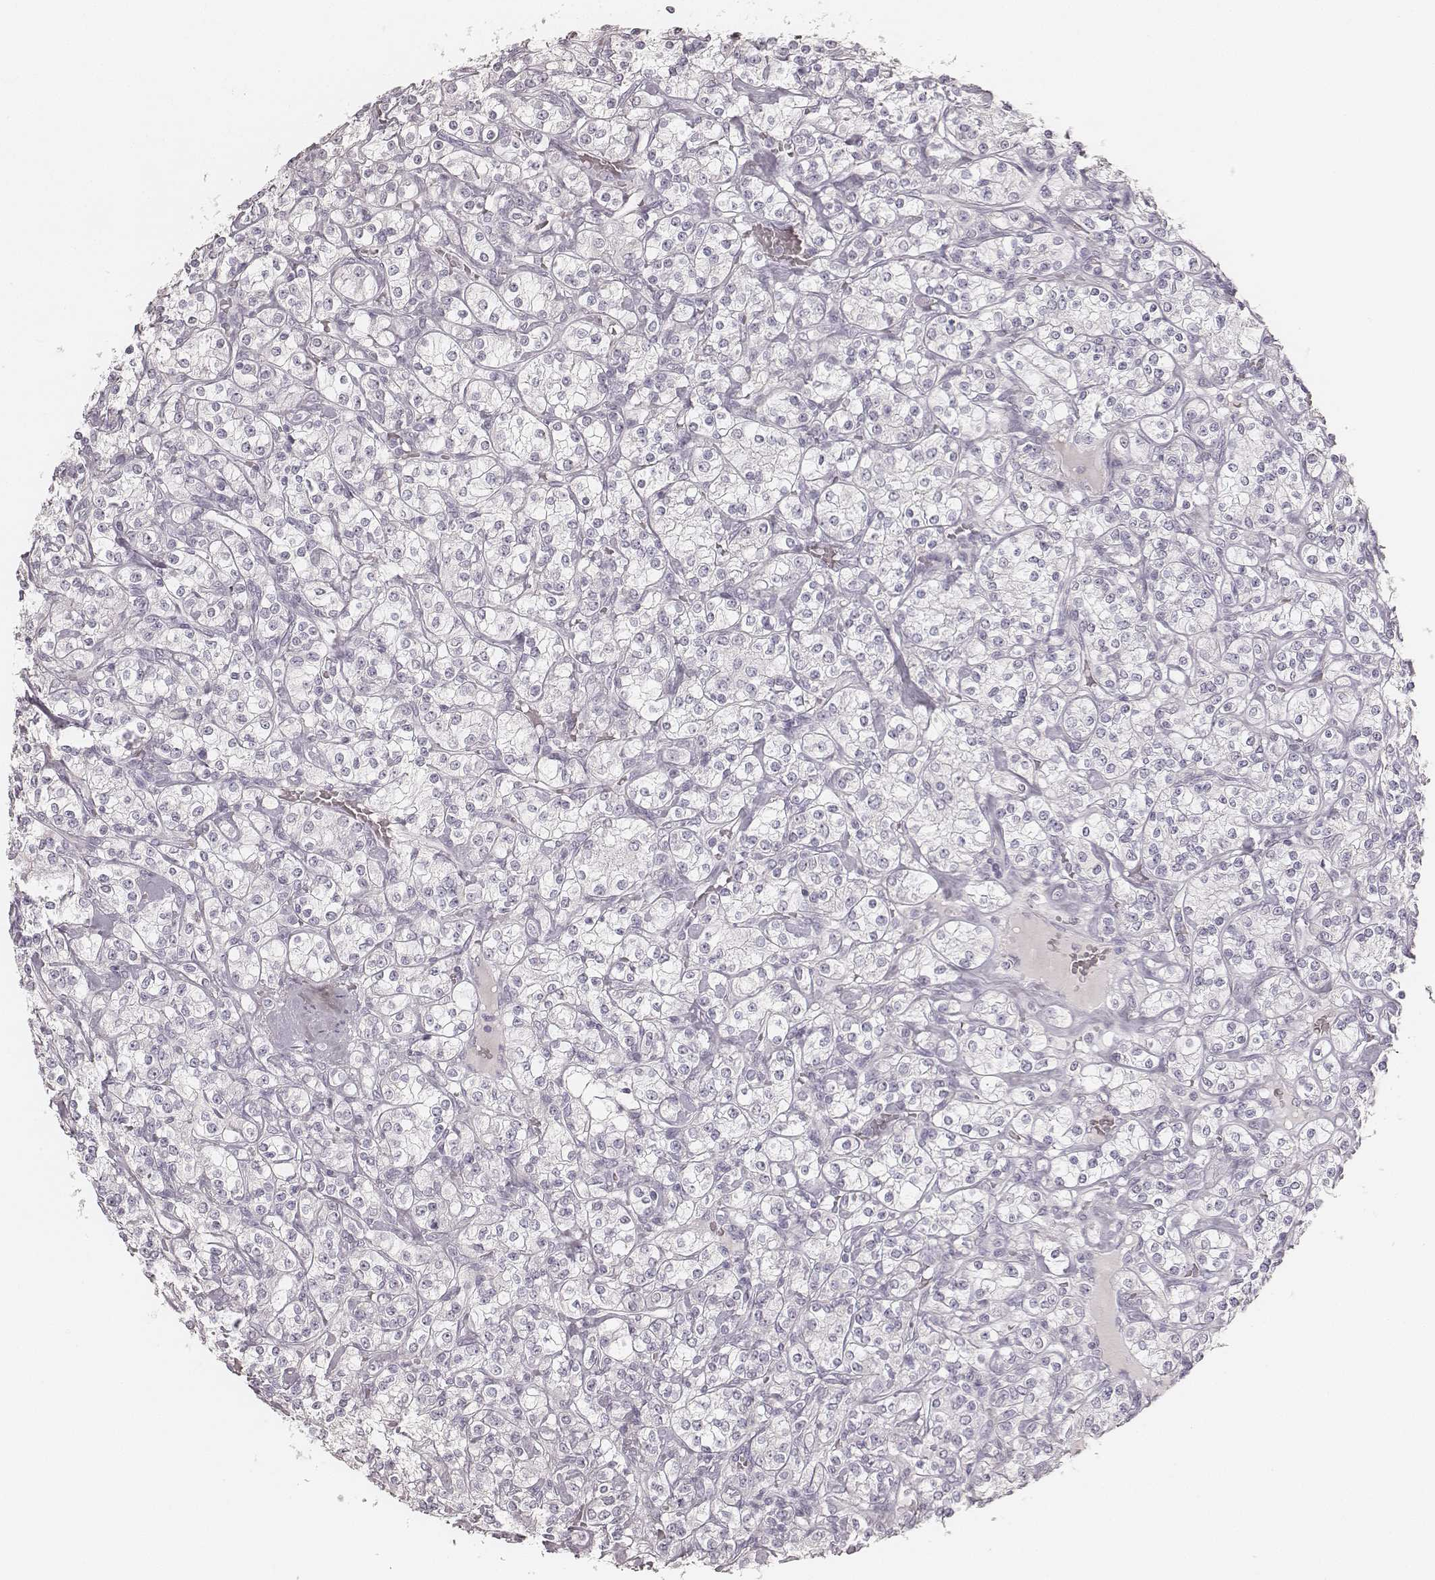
{"staining": {"intensity": "negative", "quantity": "none", "location": "none"}, "tissue": "renal cancer", "cell_type": "Tumor cells", "image_type": "cancer", "snomed": [{"axis": "morphology", "description": "Adenocarcinoma, NOS"}, {"axis": "topography", "description": "Kidney"}], "caption": "The image demonstrates no staining of tumor cells in renal adenocarcinoma.", "gene": "KRT31", "patient": {"sex": "male", "age": 77}}